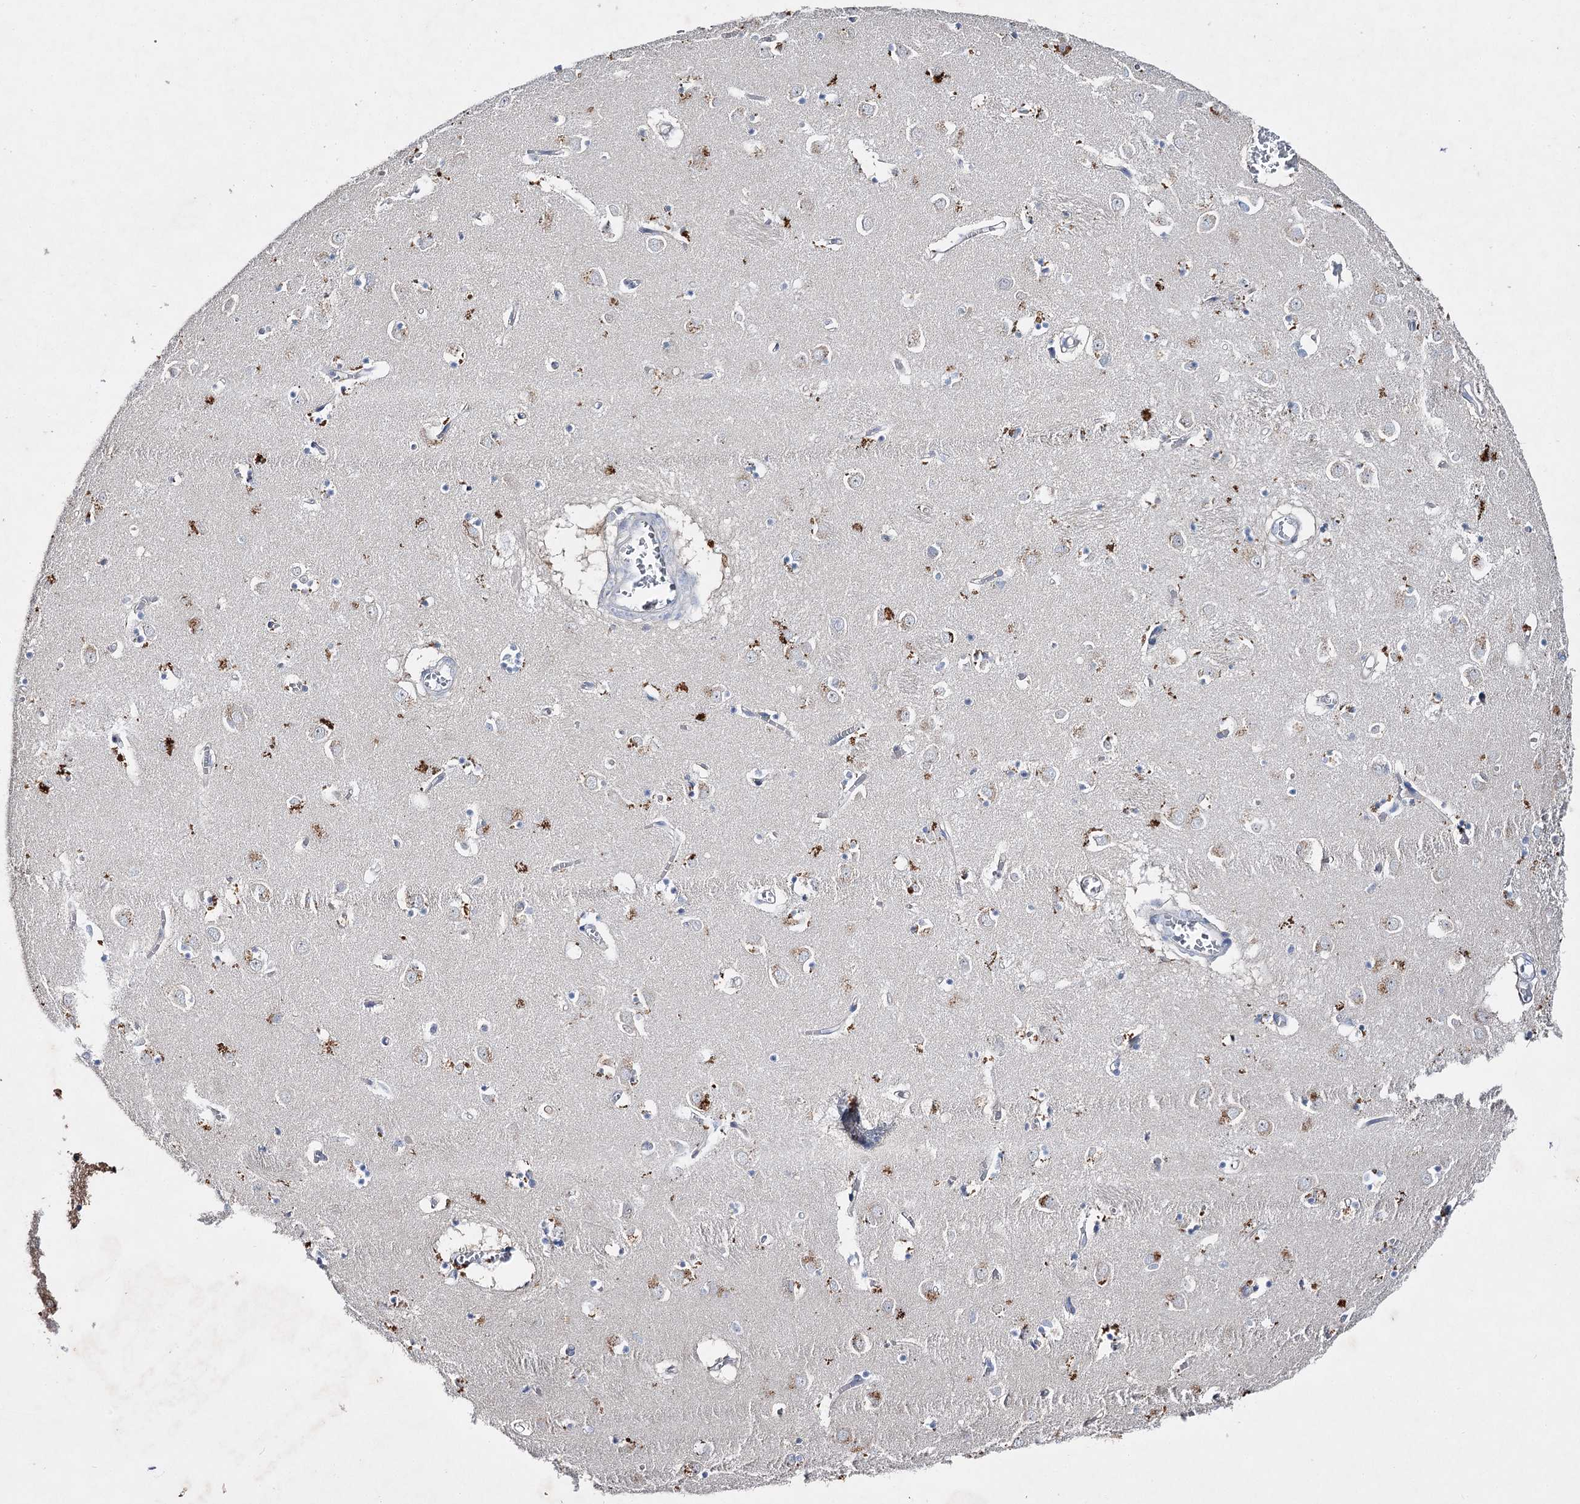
{"staining": {"intensity": "negative", "quantity": "none", "location": "none"}, "tissue": "caudate", "cell_type": "Glial cells", "image_type": "normal", "snomed": [{"axis": "morphology", "description": "Normal tissue, NOS"}, {"axis": "topography", "description": "Lateral ventricle wall"}], "caption": "This is an IHC micrograph of unremarkable caudate. There is no positivity in glial cells.", "gene": "IL1RAP", "patient": {"sex": "male", "age": 70}}